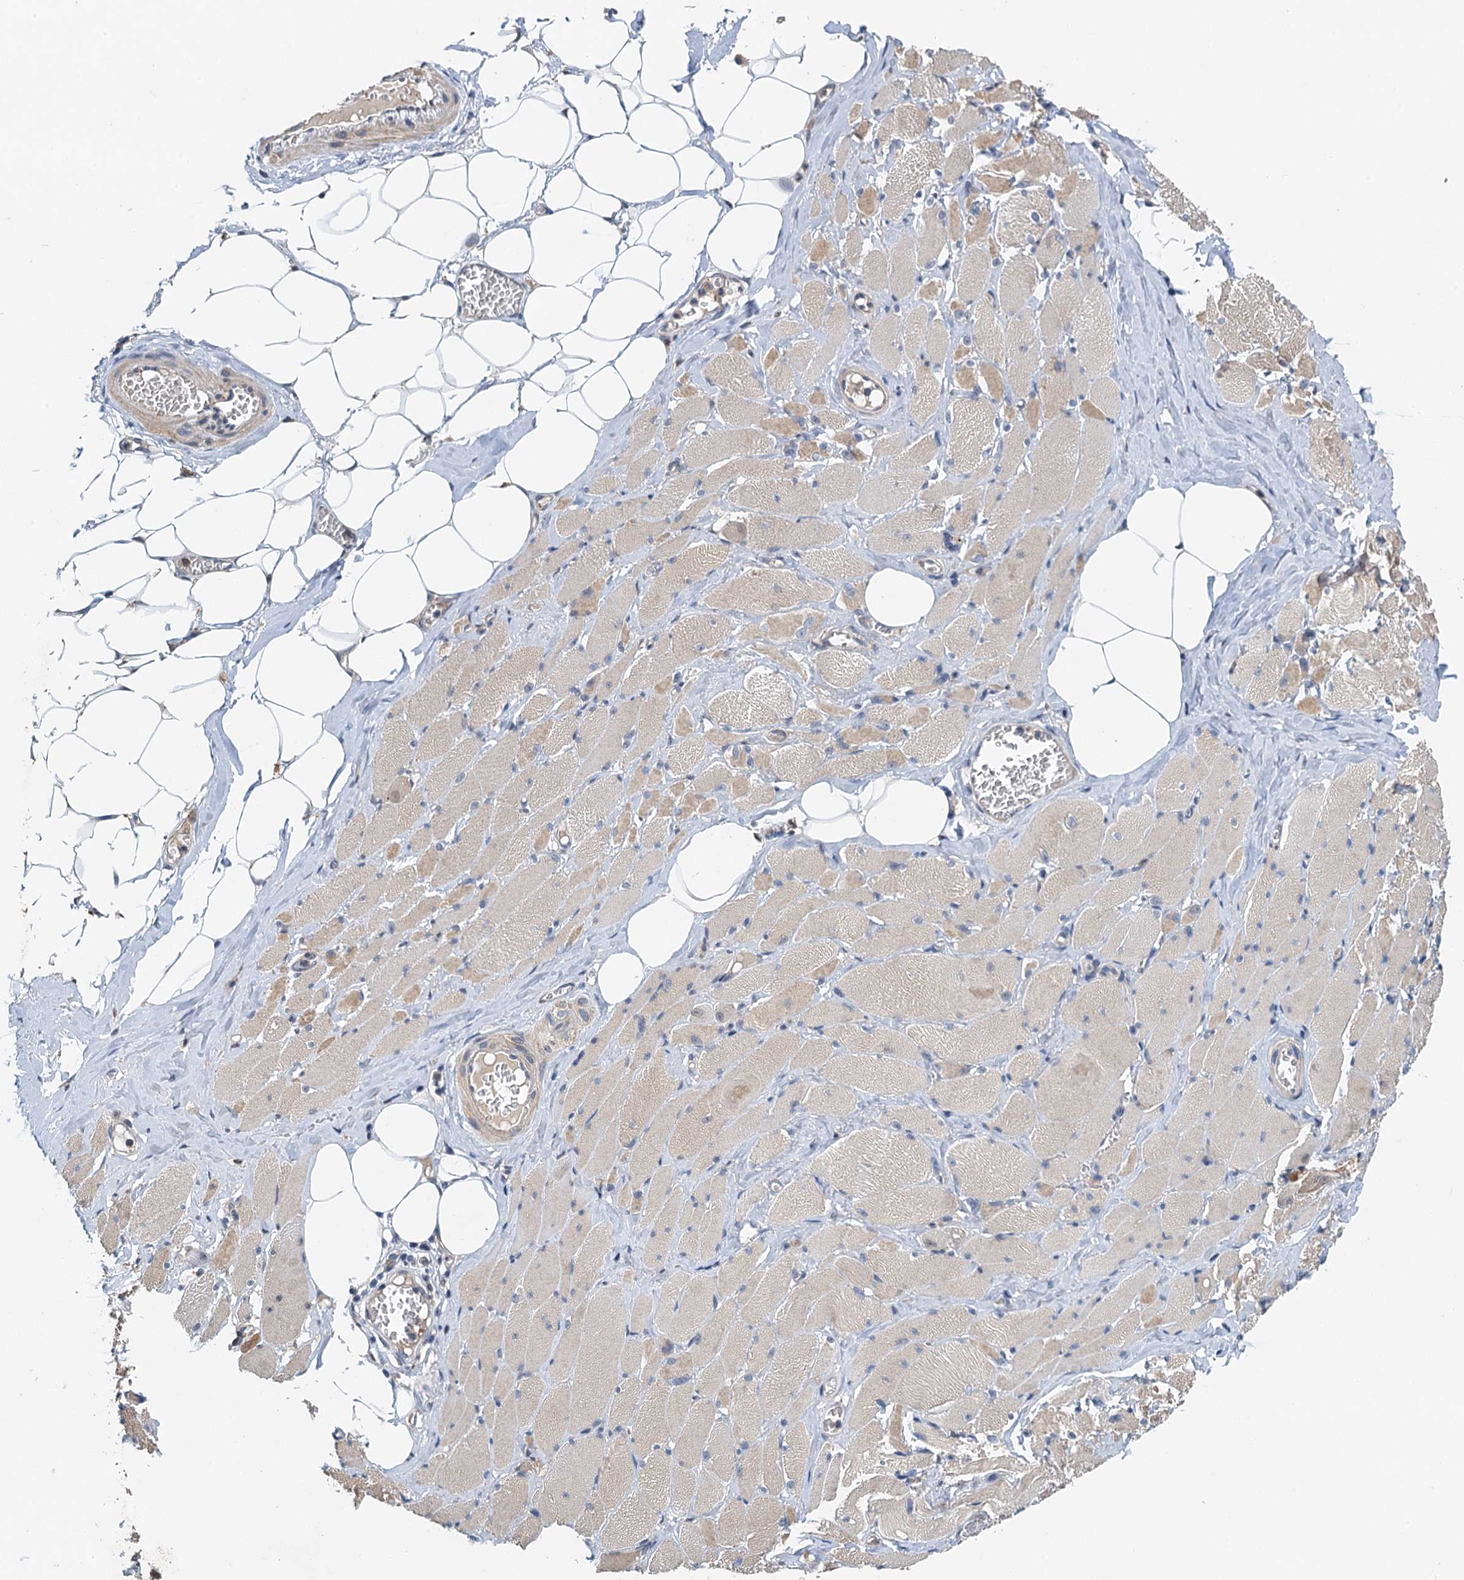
{"staining": {"intensity": "weak", "quantity": "25%-75%", "location": "cytoplasmic/membranous"}, "tissue": "skeletal muscle", "cell_type": "Myocytes", "image_type": "normal", "snomed": [{"axis": "morphology", "description": "Normal tissue, NOS"}, {"axis": "morphology", "description": "Basal cell carcinoma"}, {"axis": "topography", "description": "Skeletal muscle"}], "caption": "Immunohistochemistry (IHC) photomicrograph of benign skeletal muscle: skeletal muscle stained using IHC exhibits low levels of weak protein expression localized specifically in the cytoplasmic/membranous of myocytes, appearing as a cytoplasmic/membranous brown color.", "gene": "ZNF606", "patient": {"sex": "female", "age": 64}}